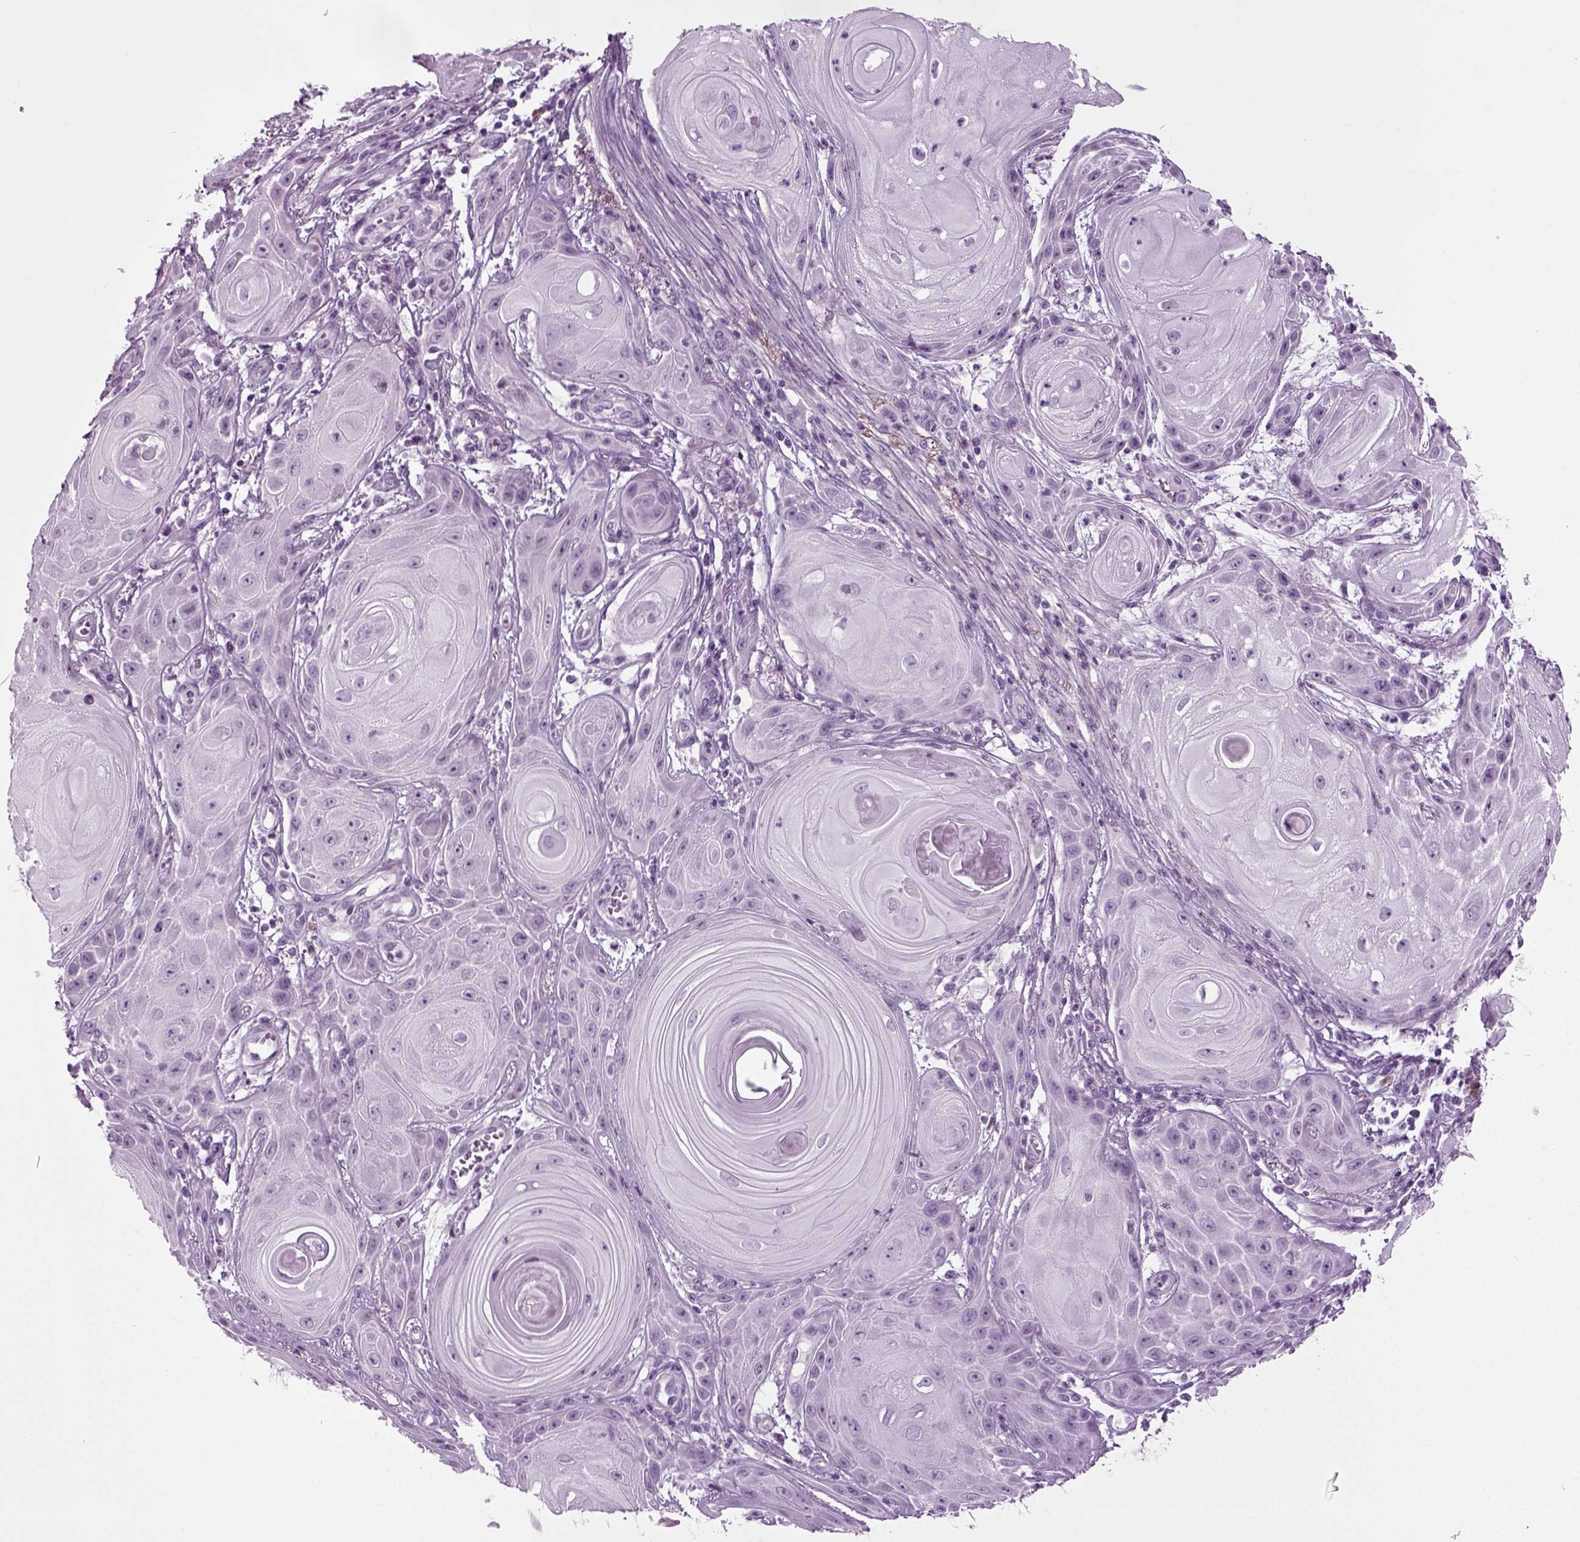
{"staining": {"intensity": "negative", "quantity": "none", "location": "none"}, "tissue": "skin cancer", "cell_type": "Tumor cells", "image_type": "cancer", "snomed": [{"axis": "morphology", "description": "Squamous cell carcinoma, NOS"}, {"axis": "topography", "description": "Skin"}], "caption": "IHC image of neoplastic tissue: skin cancer stained with DAB (3,3'-diaminobenzidine) demonstrates no significant protein staining in tumor cells.", "gene": "PRLH", "patient": {"sex": "male", "age": 62}}